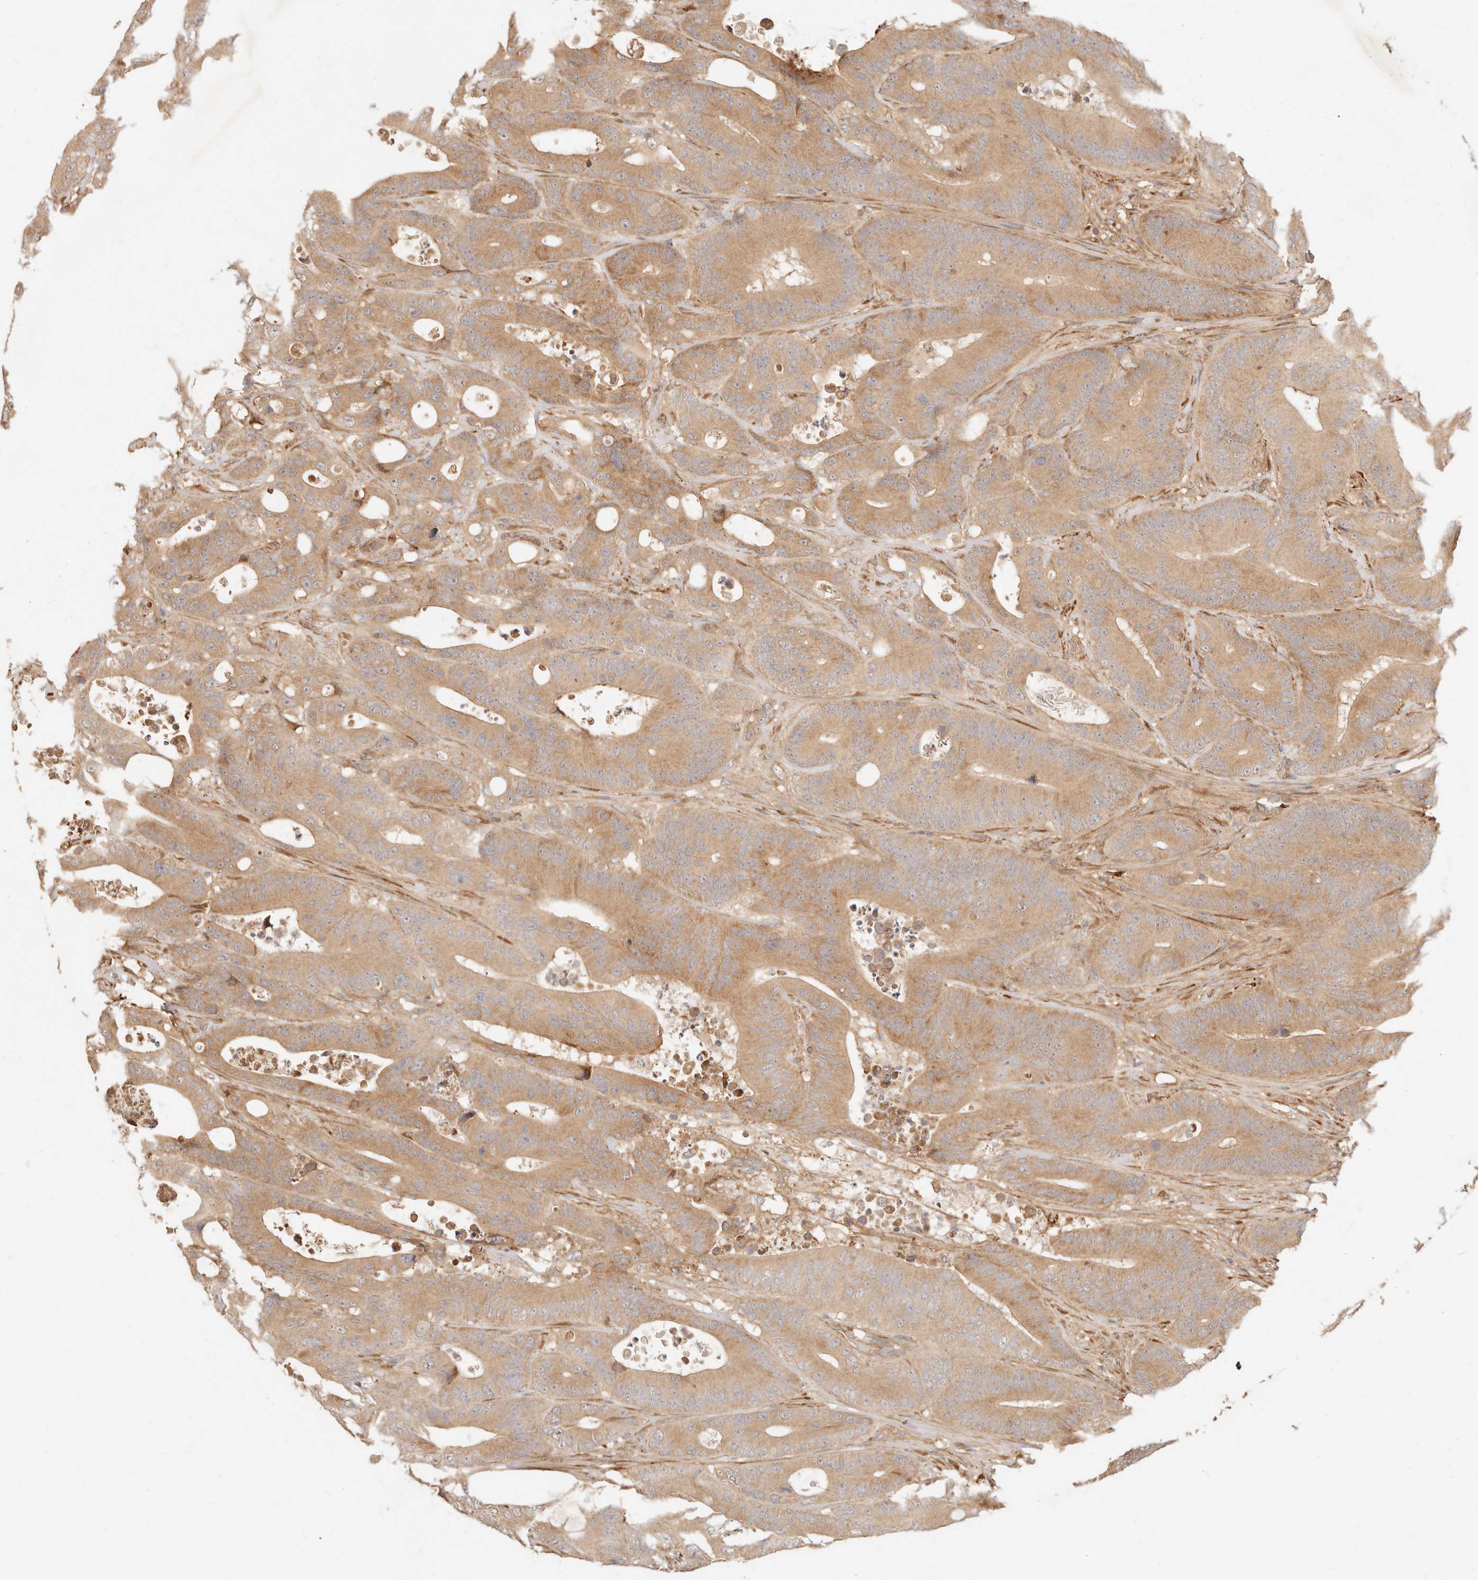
{"staining": {"intensity": "moderate", "quantity": ">75%", "location": "cytoplasmic/membranous"}, "tissue": "colorectal cancer", "cell_type": "Tumor cells", "image_type": "cancer", "snomed": [{"axis": "morphology", "description": "Adenocarcinoma, NOS"}, {"axis": "topography", "description": "Colon"}], "caption": "Protein analysis of adenocarcinoma (colorectal) tissue demonstrates moderate cytoplasmic/membranous staining in approximately >75% of tumor cells.", "gene": "UBXN10", "patient": {"sex": "male", "age": 83}}